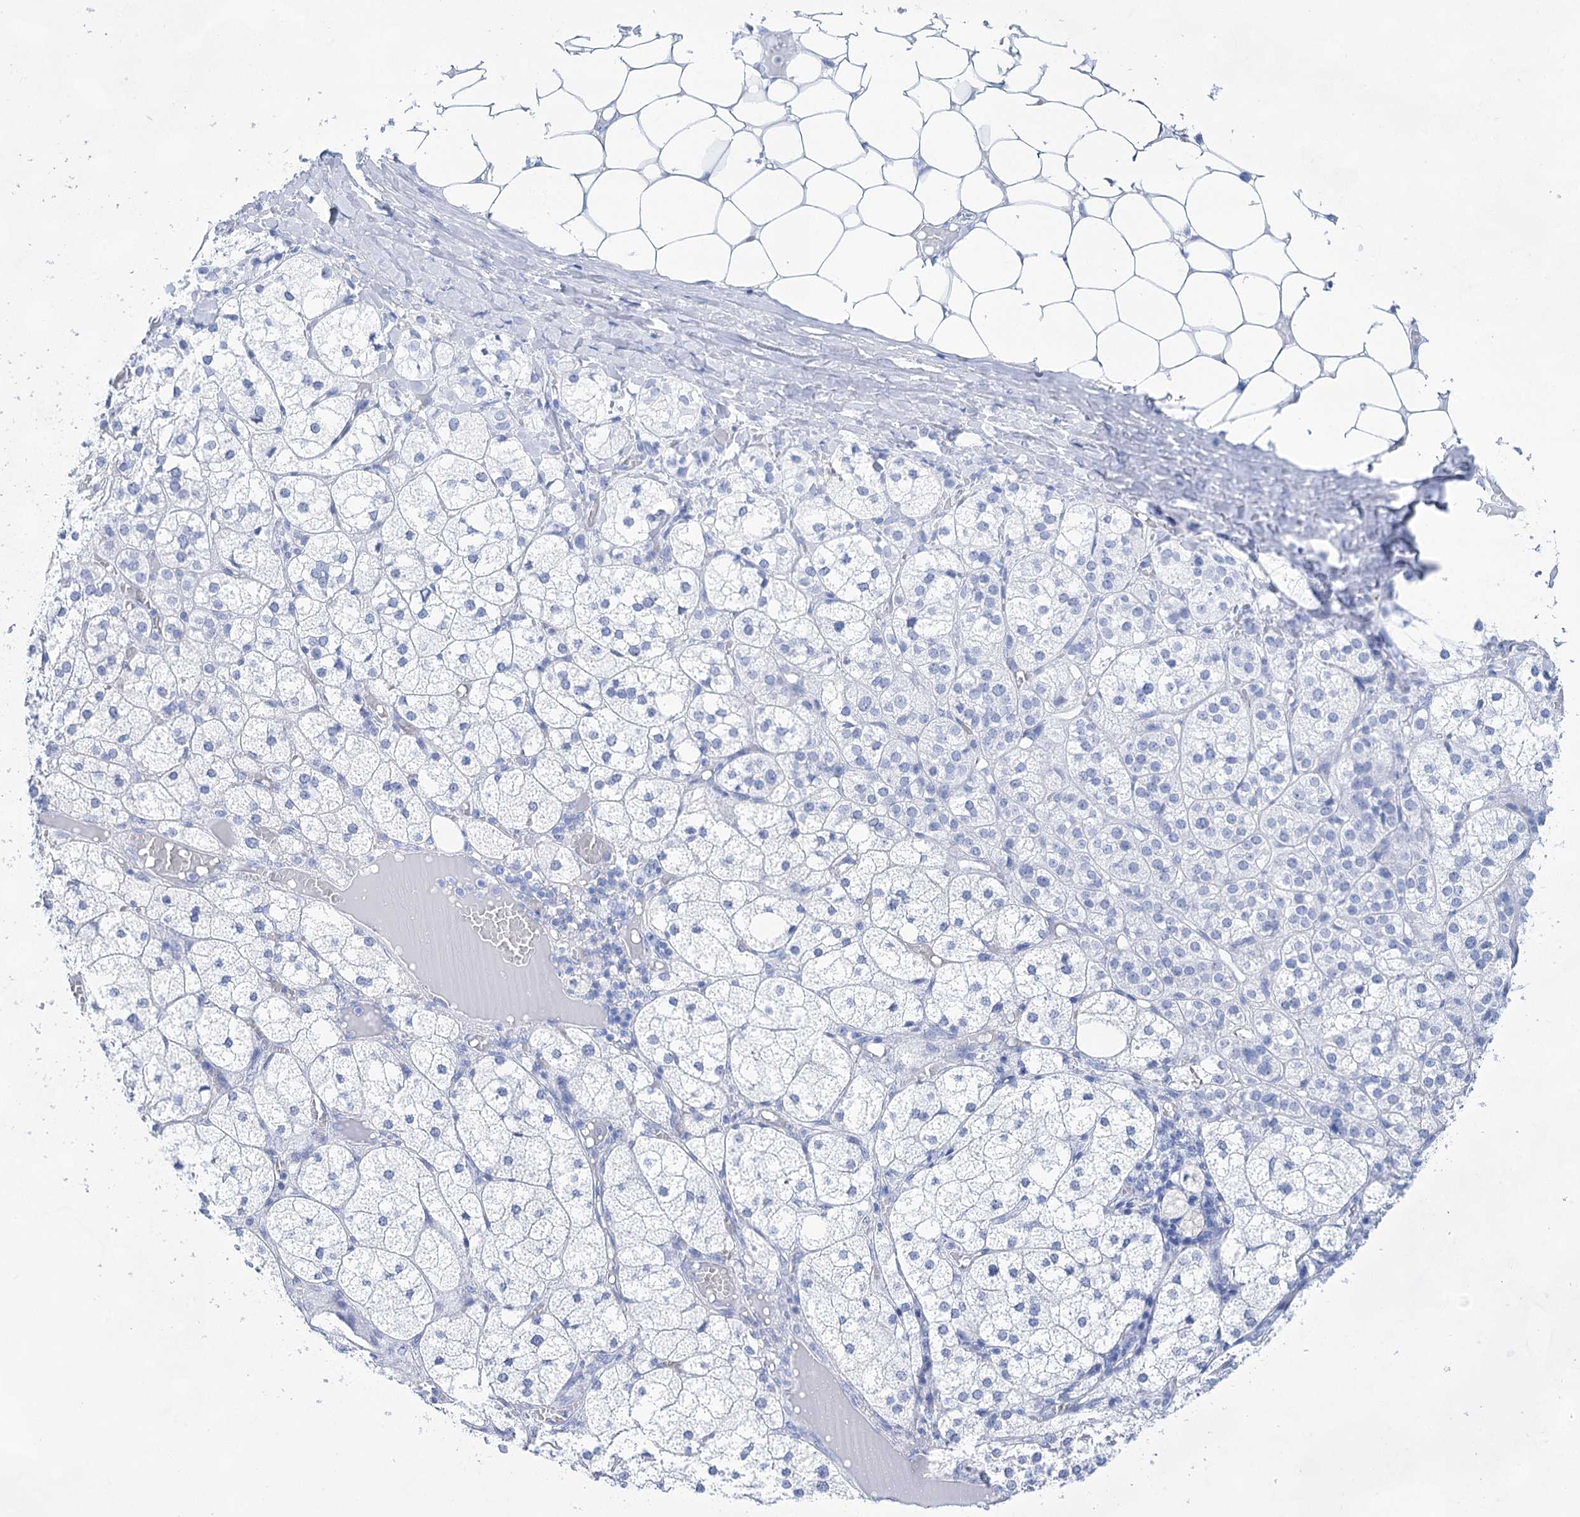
{"staining": {"intensity": "negative", "quantity": "none", "location": "none"}, "tissue": "adrenal gland", "cell_type": "Glandular cells", "image_type": "normal", "snomed": [{"axis": "morphology", "description": "Normal tissue, NOS"}, {"axis": "topography", "description": "Adrenal gland"}], "caption": "Micrograph shows no significant protein positivity in glandular cells of benign adrenal gland.", "gene": "LALBA", "patient": {"sex": "female", "age": 61}}